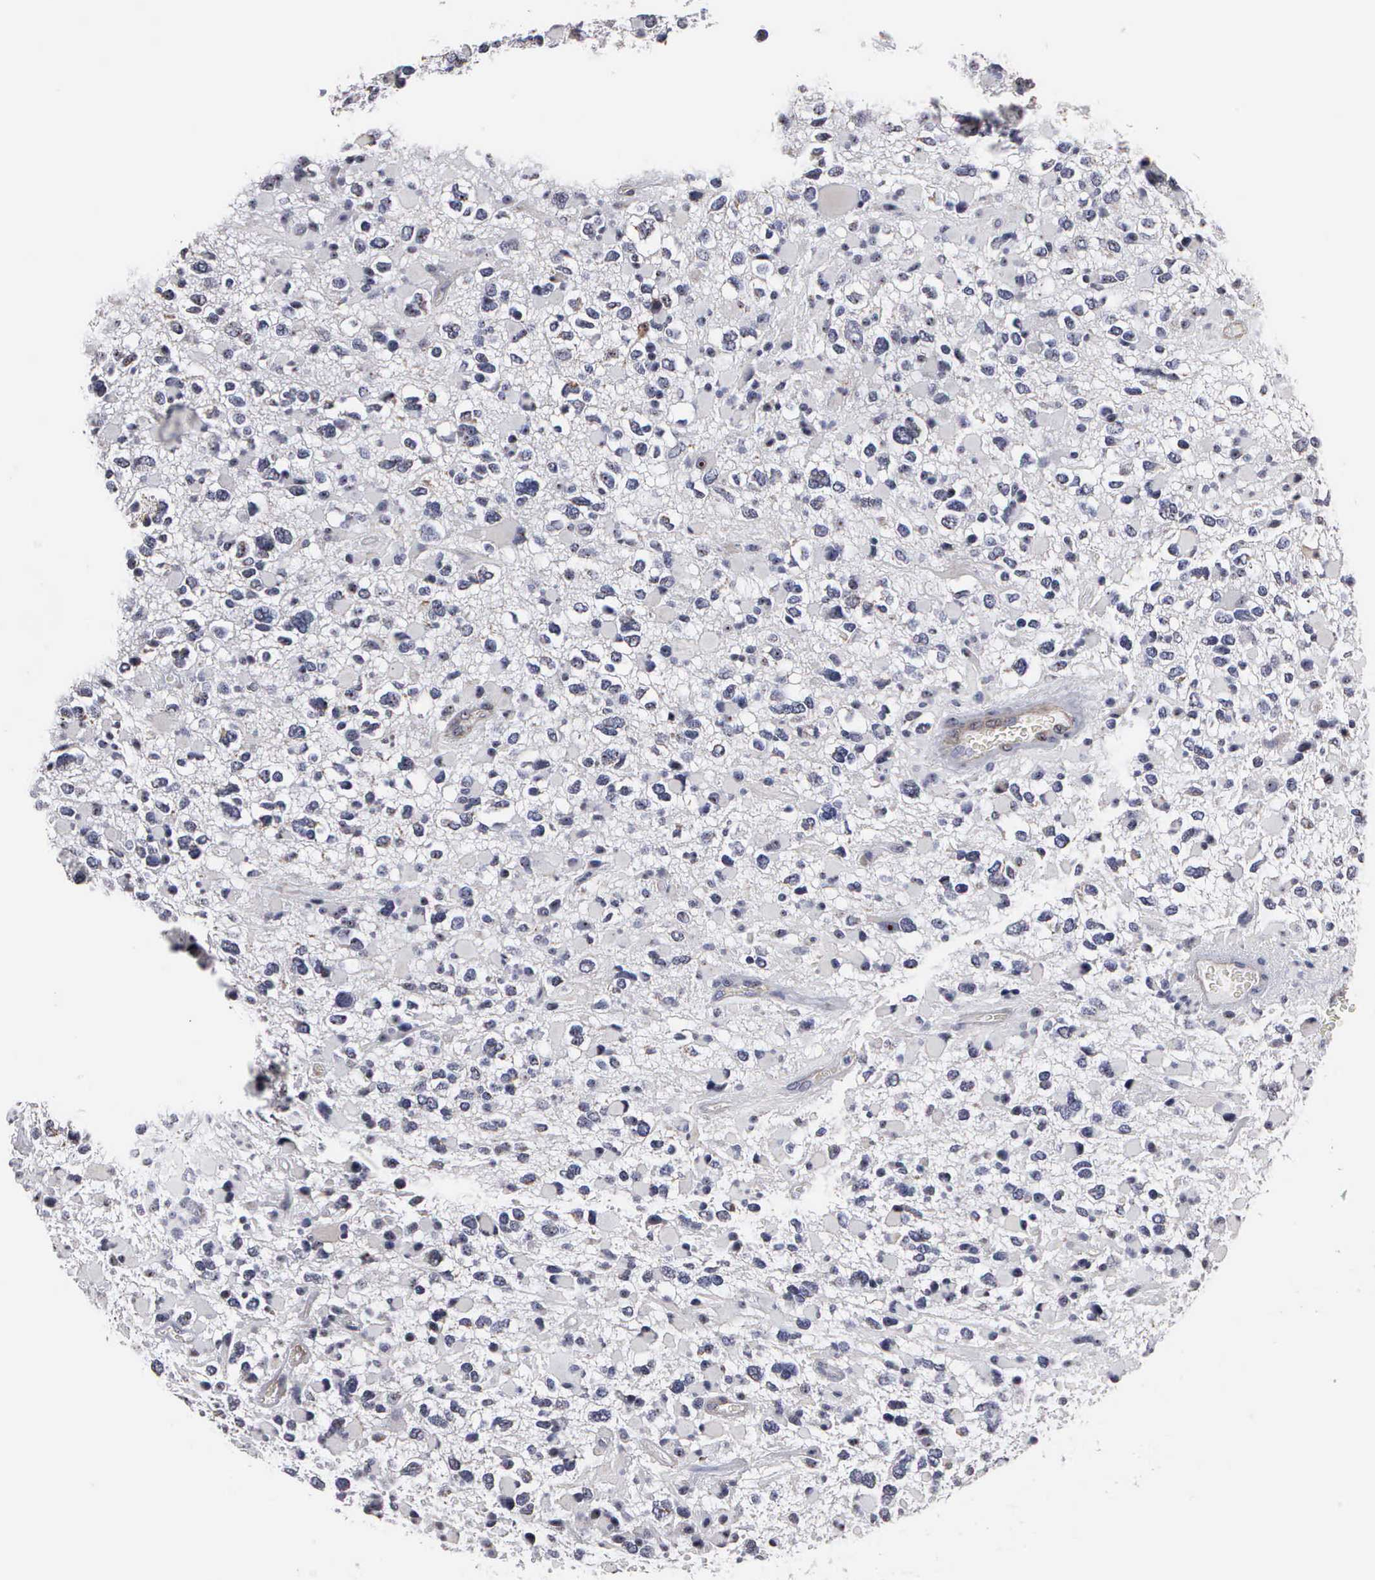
{"staining": {"intensity": "negative", "quantity": "none", "location": "none"}, "tissue": "glioma", "cell_type": "Tumor cells", "image_type": "cancer", "snomed": [{"axis": "morphology", "description": "Glioma, malignant, High grade"}, {"axis": "topography", "description": "Brain"}], "caption": "Tumor cells are negative for protein expression in human glioma. (DAB (3,3'-diaminobenzidine) IHC visualized using brightfield microscopy, high magnification).", "gene": "NGDN", "patient": {"sex": "female", "age": 37}}